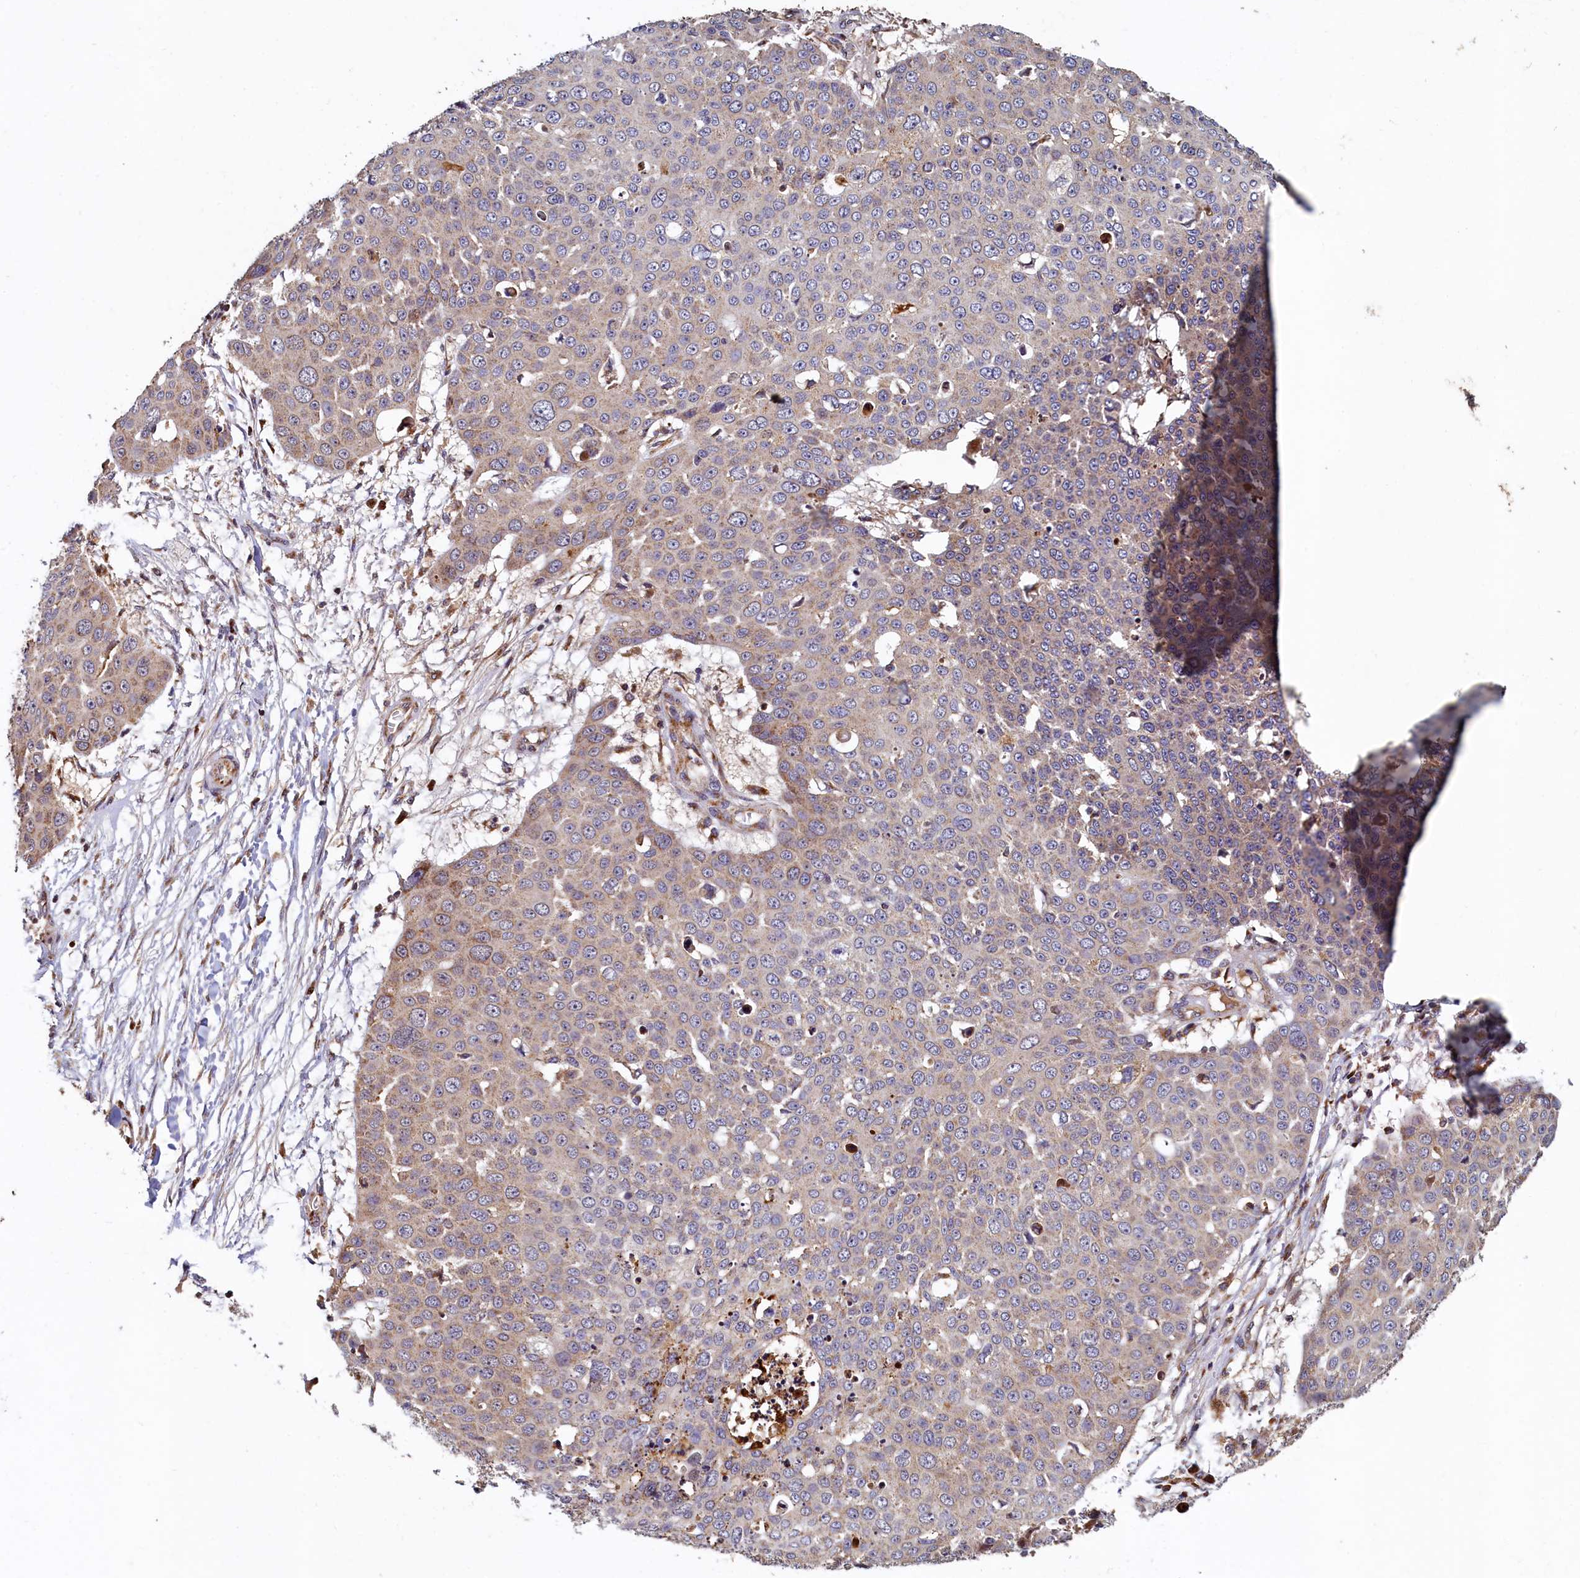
{"staining": {"intensity": "weak", "quantity": "25%-75%", "location": "cytoplasmic/membranous"}, "tissue": "skin cancer", "cell_type": "Tumor cells", "image_type": "cancer", "snomed": [{"axis": "morphology", "description": "Squamous cell carcinoma, NOS"}, {"axis": "topography", "description": "Skin"}], "caption": "Immunohistochemistry (IHC) histopathology image of human skin cancer stained for a protein (brown), which exhibits low levels of weak cytoplasmic/membranous staining in approximately 25%-75% of tumor cells.", "gene": "NCKAP5L", "patient": {"sex": "male", "age": 71}}